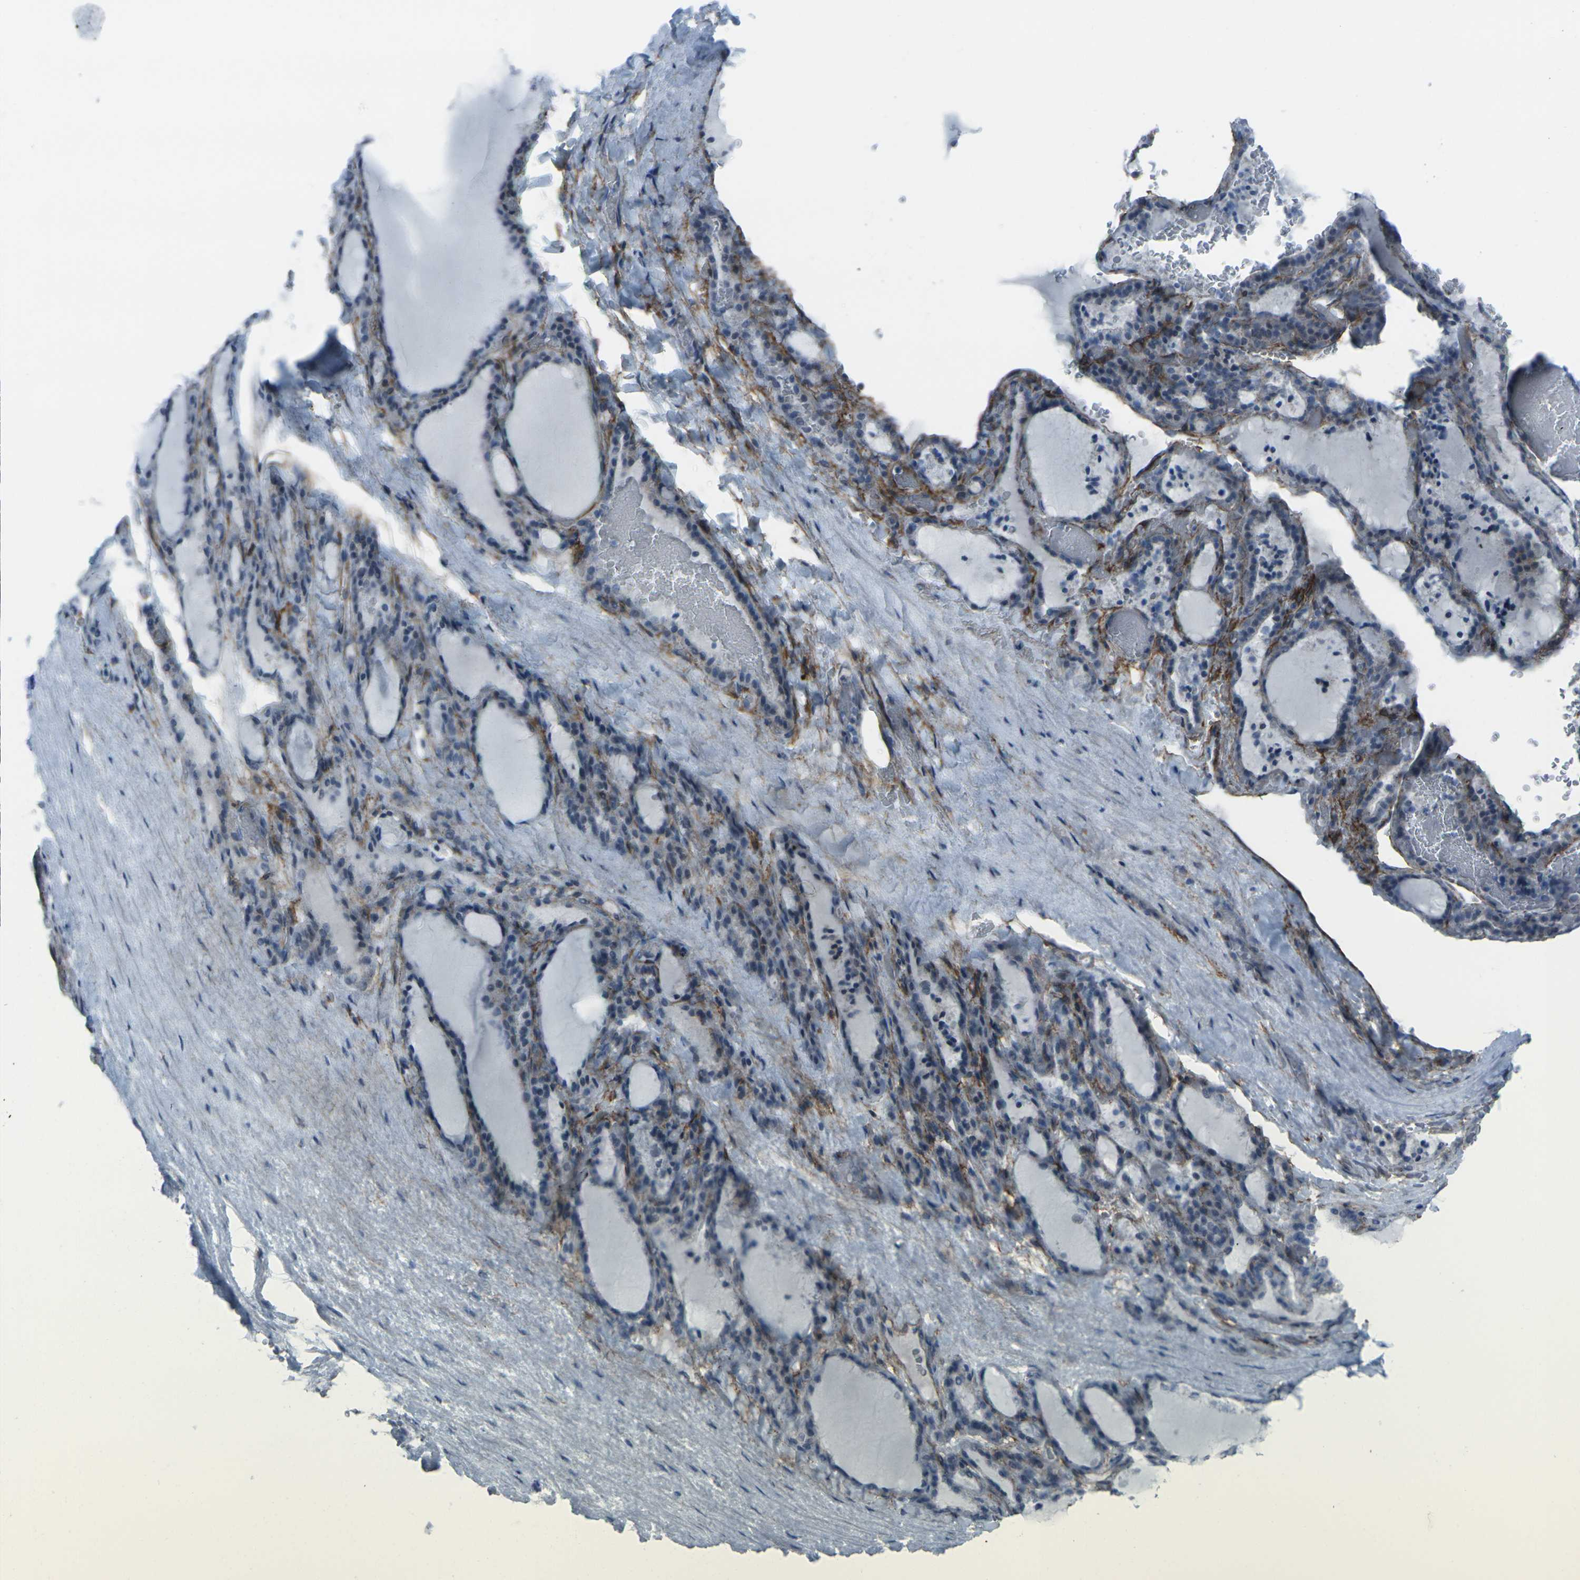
{"staining": {"intensity": "negative", "quantity": "none", "location": "none"}, "tissue": "thyroid gland", "cell_type": "Glandular cells", "image_type": "normal", "snomed": [{"axis": "morphology", "description": "Normal tissue, NOS"}, {"axis": "topography", "description": "Thyroid gland"}], "caption": "Immunohistochemistry (IHC) micrograph of benign thyroid gland stained for a protein (brown), which demonstrates no expression in glandular cells.", "gene": "CDH11", "patient": {"sex": "female", "age": 28}}